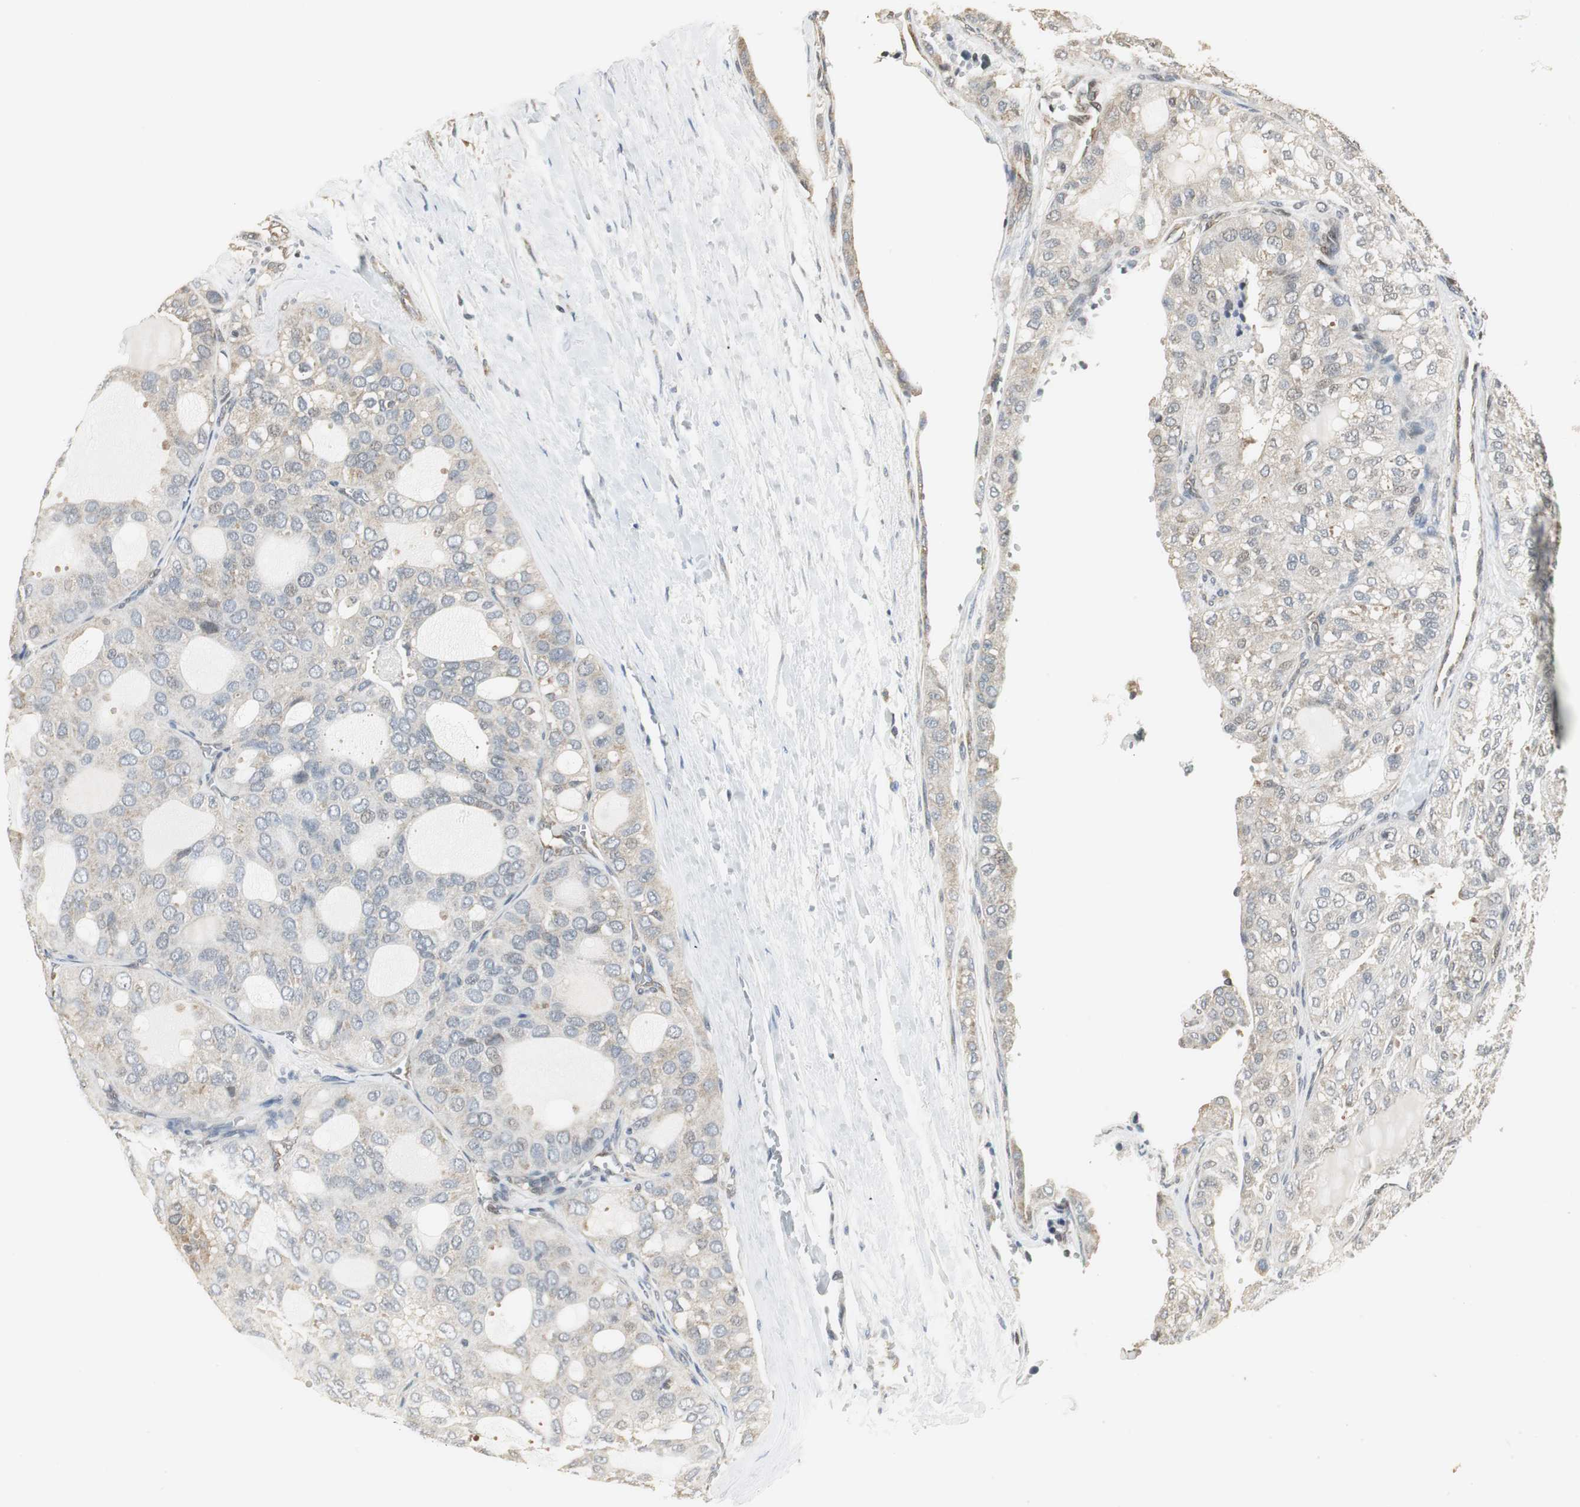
{"staining": {"intensity": "weak", "quantity": "<25%", "location": "cytoplasmic/membranous"}, "tissue": "thyroid cancer", "cell_type": "Tumor cells", "image_type": "cancer", "snomed": [{"axis": "morphology", "description": "Follicular adenoma carcinoma, NOS"}, {"axis": "topography", "description": "Thyroid gland"}], "caption": "Tumor cells show no significant positivity in thyroid cancer (follicular adenoma carcinoma).", "gene": "CCT5", "patient": {"sex": "male", "age": 75}}